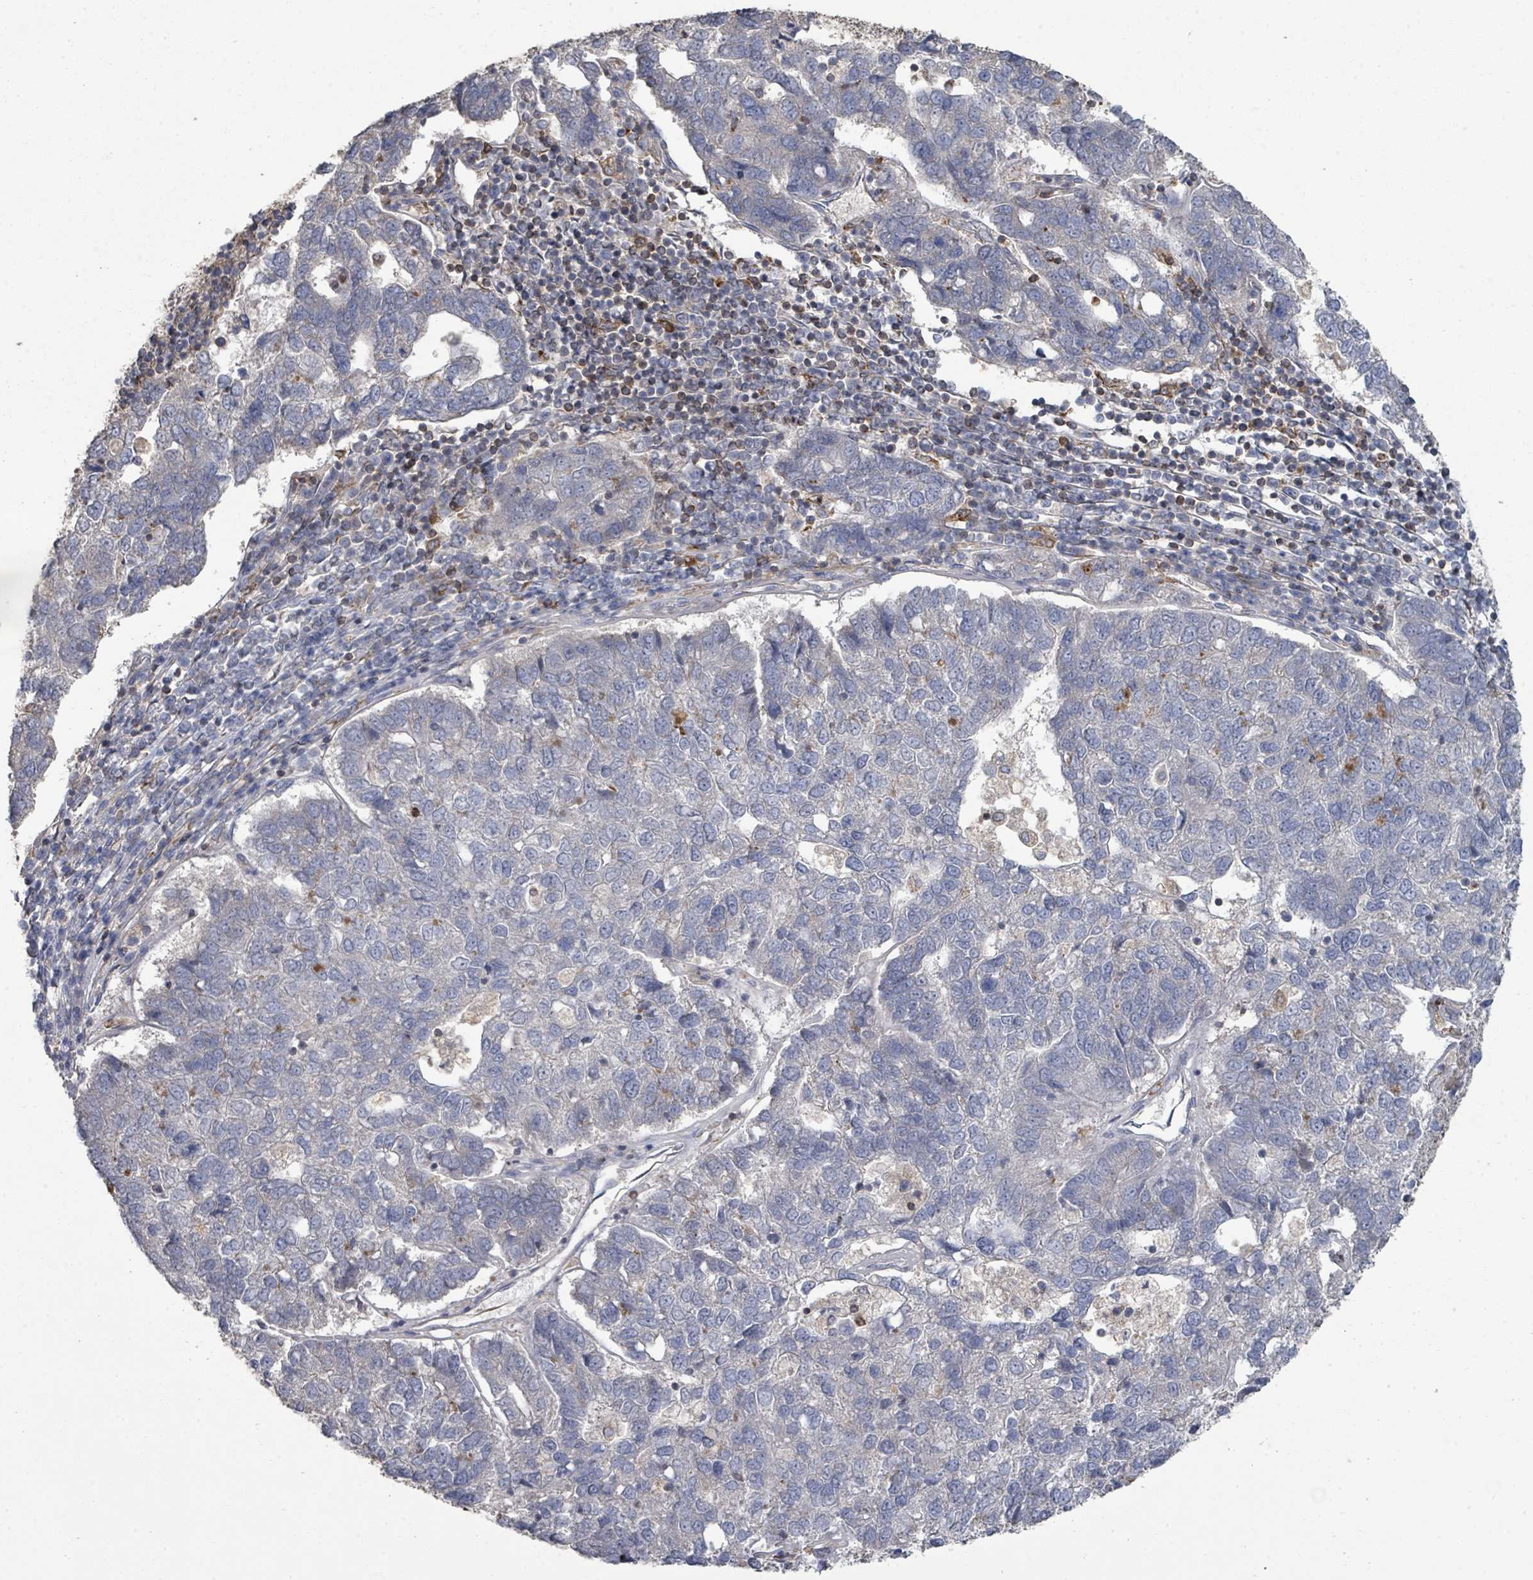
{"staining": {"intensity": "negative", "quantity": "none", "location": "none"}, "tissue": "pancreatic cancer", "cell_type": "Tumor cells", "image_type": "cancer", "snomed": [{"axis": "morphology", "description": "Adenocarcinoma, NOS"}, {"axis": "topography", "description": "Pancreas"}], "caption": "A high-resolution image shows immunohistochemistry (IHC) staining of adenocarcinoma (pancreatic), which reveals no significant positivity in tumor cells.", "gene": "SLC9A7", "patient": {"sex": "female", "age": 61}}